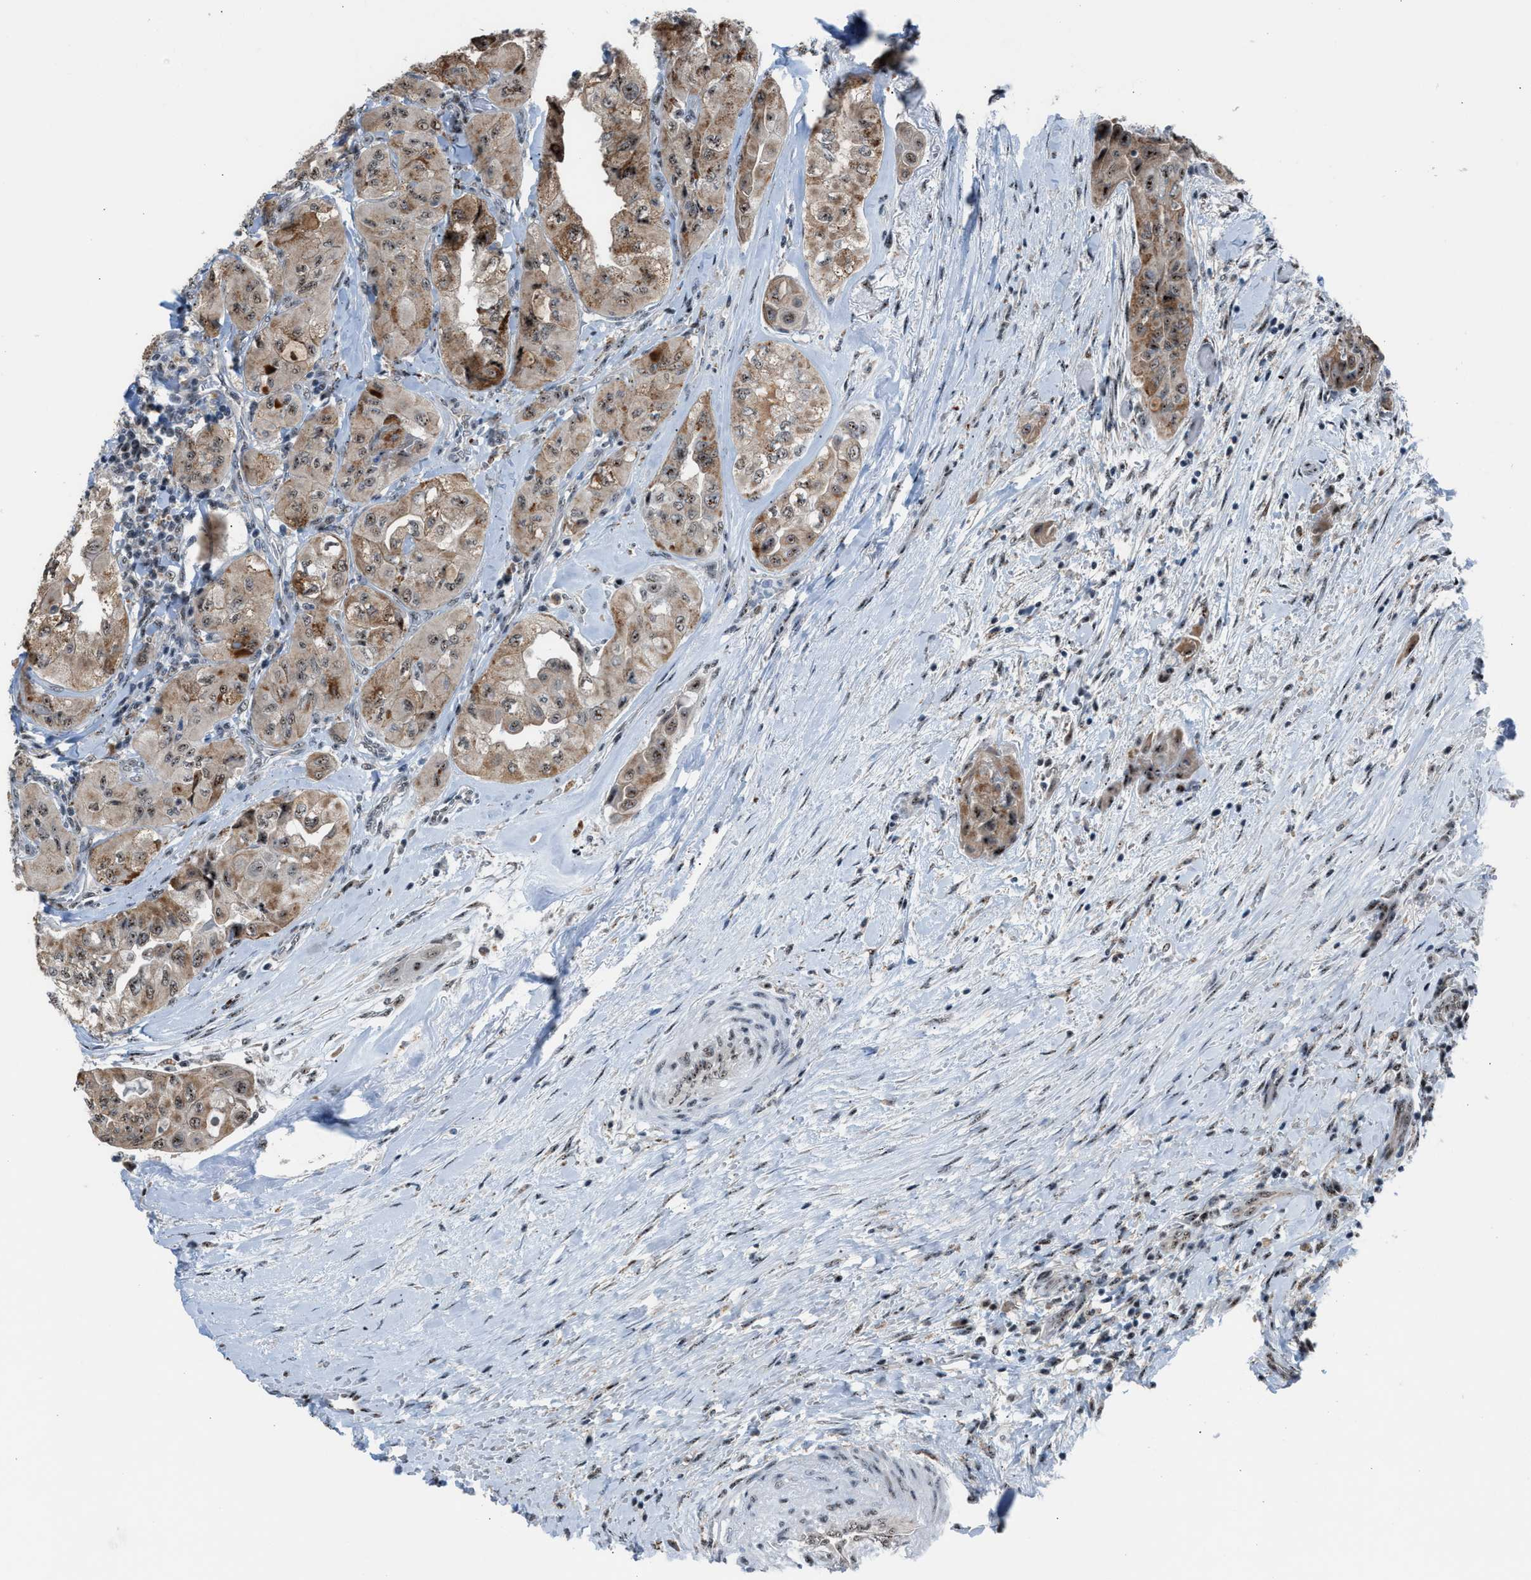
{"staining": {"intensity": "moderate", "quantity": ">75%", "location": "cytoplasmic/membranous,nuclear"}, "tissue": "thyroid cancer", "cell_type": "Tumor cells", "image_type": "cancer", "snomed": [{"axis": "morphology", "description": "Papillary adenocarcinoma, NOS"}, {"axis": "topography", "description": "Thyroid gland"}], "caption": "Immunohistochemistry (IHC) histopathology image of neoplastic tissue: thyroid cancer (papillary adenocarcinoma) stained using IHC shows medium levels of moderate protein expression localized specifically in the cytoplasmic/membranous and nuclear of tumor cells, appearing as a cytoplasmic/membranous and nuclear brown color.", "gene": "CENPP", "patient": {"sex": "female", "age": 59}}